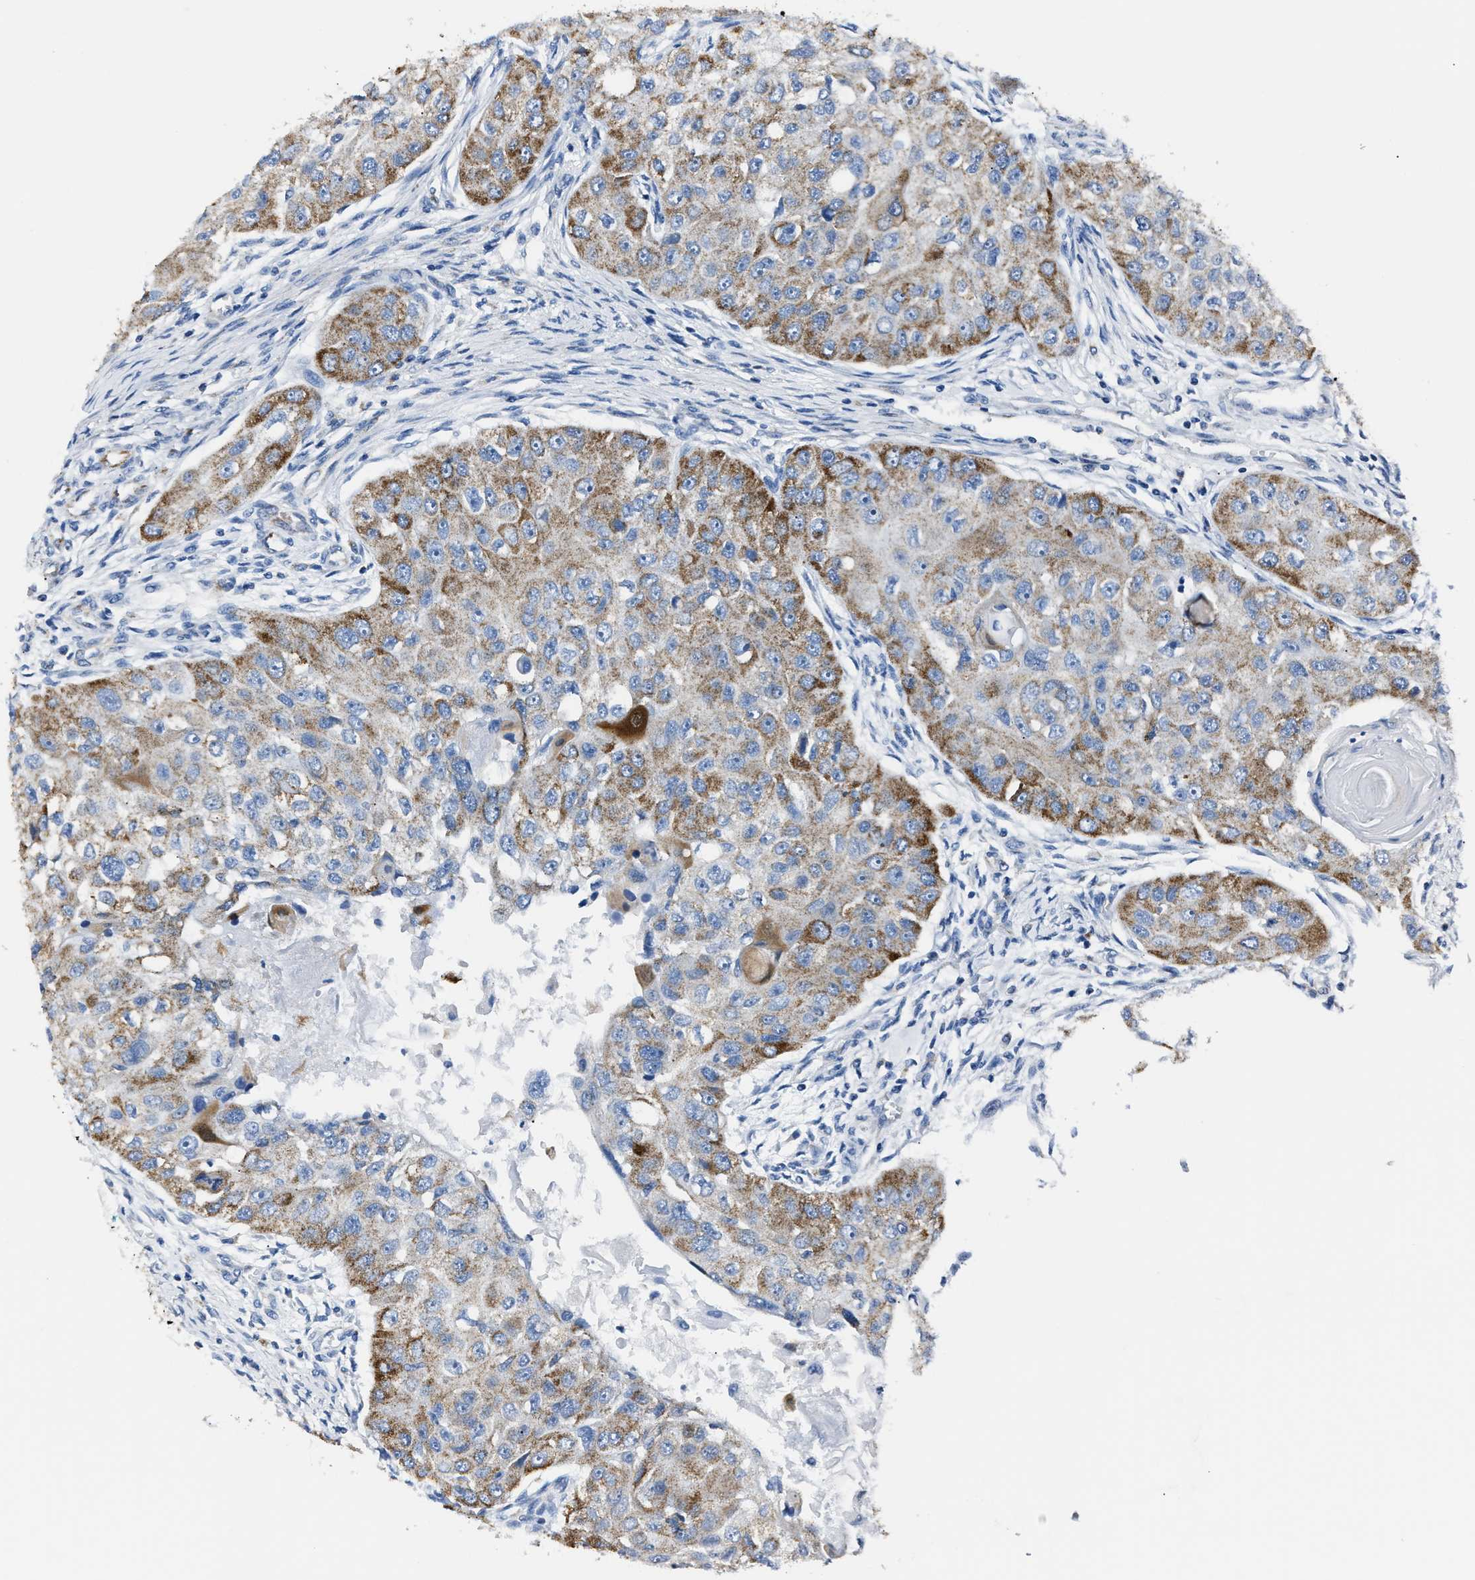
{"staining": {"intensity": "moderate", "quantity": ">75%", "location": "cytoplasmic/membranous"}, "tissue": "head and neck cancer", "cell_type": "Tumor cells", "image_type": "cancer", "snomed": [{"axis": "morphology", "description": "Normal tissue, NOS"}, {"axis": "morphology", "description": "Squamous cell carcinoma, NOS"}, {"axis": "topography", "description": "Skeletal muscle"}, {"axis": "topography", "description": "Head-Neck"}], "caption": "Head and neck cancer (squamous cell carcinoma) stained with DAB (3,3'-diaminobenzidine) immunohistochemistry (IHC) demonstrates medium levels of moderate cytoplasmic/membranous positivity in about >75% of tumor cells.", "gene": "AMACR", "patient": {"sex": "male", "age": 51}}